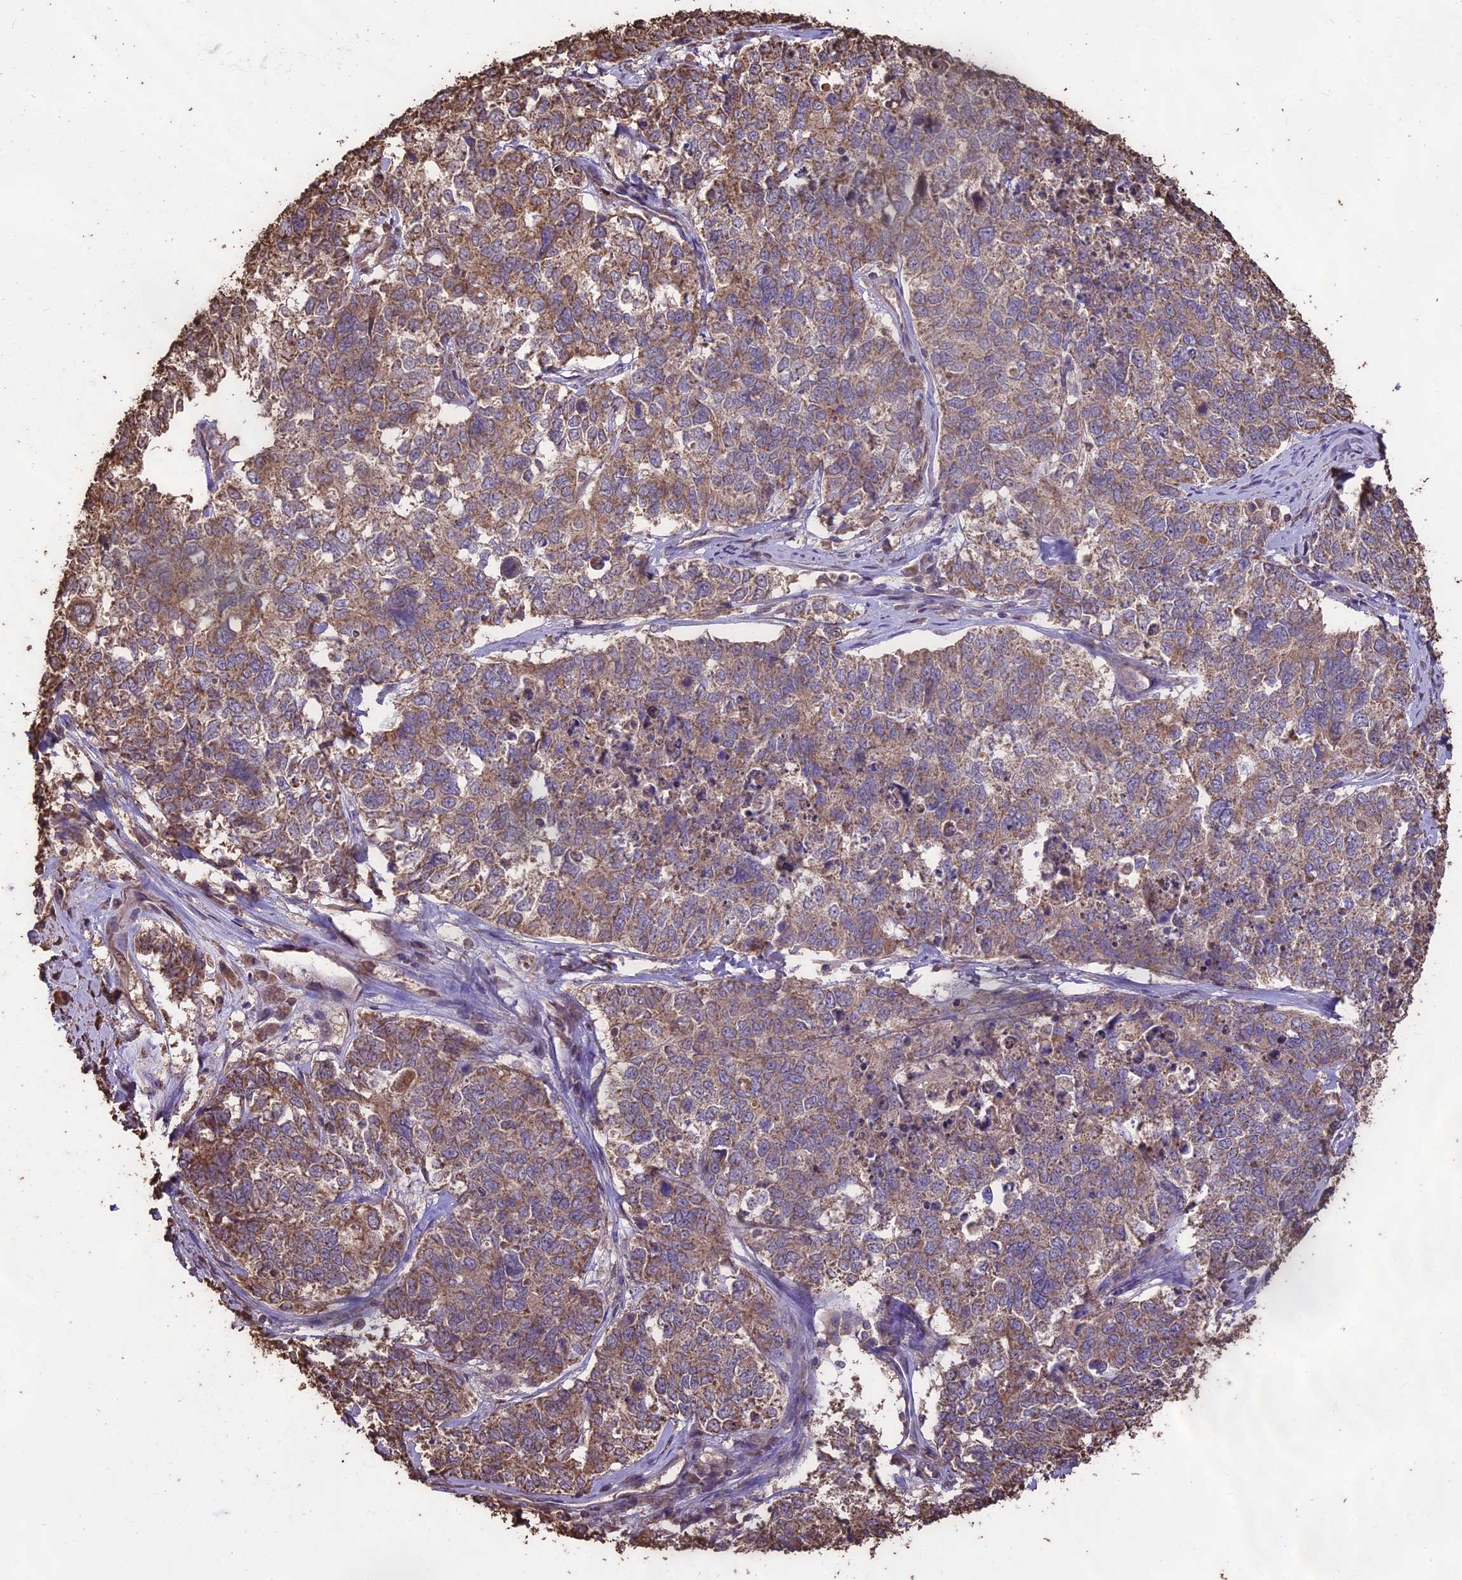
{"staining": {"intensity": "weak", "quantity": ">75%", "location": "cytoplasmic/membranous"}, "tissue": "cervical cancer", "cell_type": "Tumor cells", "image_type": "cancer", "snomed": [{"axis": "morphology", "description": "Squamous cell carcinoma, NOS"}, {"axis": "topography", "description": "Cervix"}], "caption": "Cervical squamous cell carcinoma stained with immunohistochemistry reveals weak cytoplasmic/membranous expression in about >75% of tumor cells.", "gene": "PGPEP1L", "patient": {"sex": "female", "age": 63}}